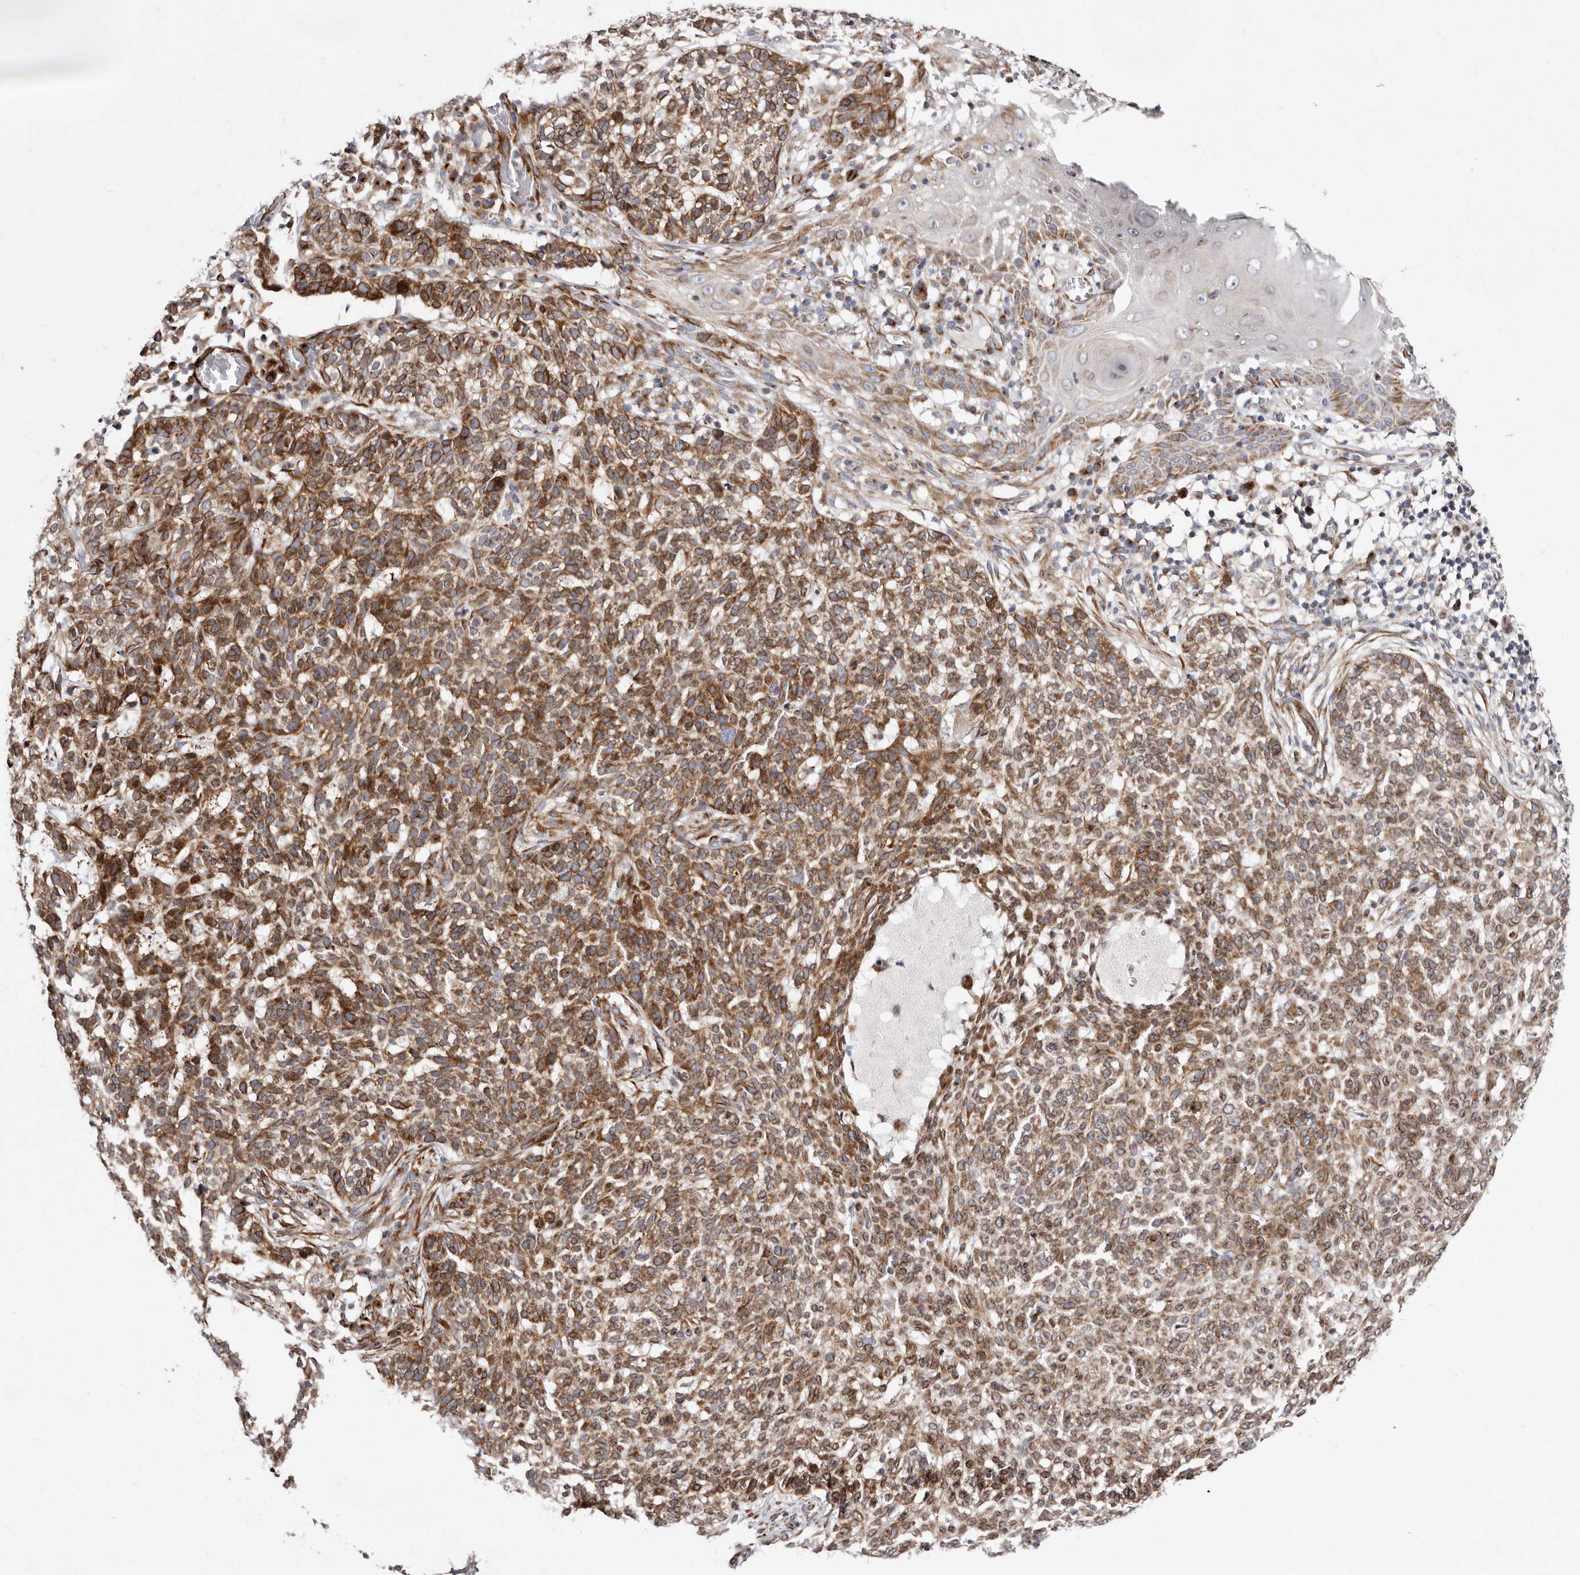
{"staining": {"intensity": "strong", "quantity": ">75%", "location": "cytoplasmic/membranous"}, "tissue": "skin cancer", "cell_type": "Tumor cells", "image_type": "cancer", "snomed": [{"axis": "morphology", "description": "Basal cell carcinoma"}, {"axis": "topography", "description": "Skin"}], "caption": "Tumor cells demonstrate strong cytoplasmic/membranous staining in about >75% of cells in basal cell carcinoma (skin).", "gene": "TIMM17B", "patient": {"sex": "male", "age": 85}}